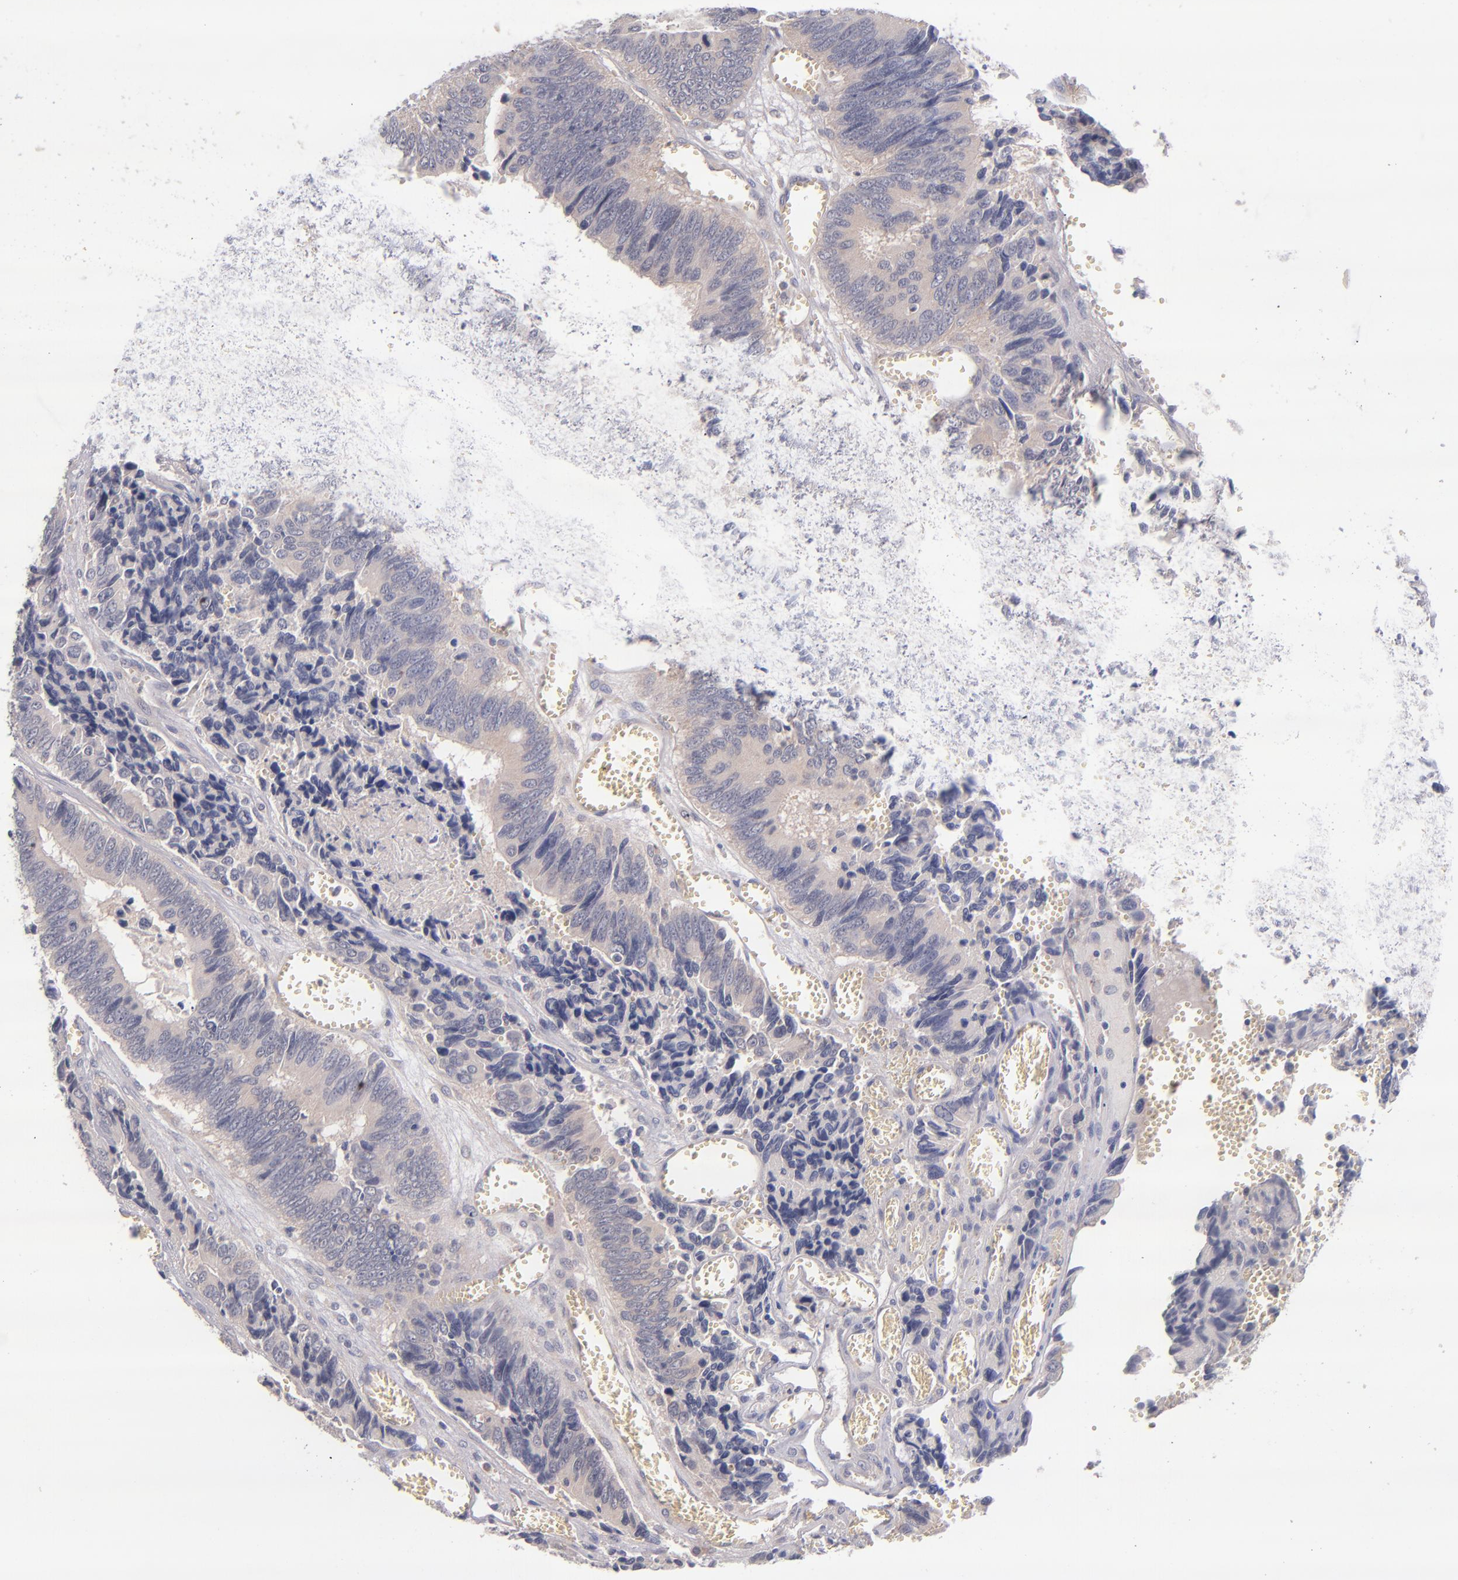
{"staining": {"intensity": "weak", "quantity": "25%-75%", "location": "cytoplasmic/membranous"}, "tissue": "colorectal cancer", "cell_type": "Tumor cells", "image_type": "cancer", "snomed": [{"axis": "morphology", "description": "Adenocarcinoma, NOS"}, {"axis": "topography", "description": "Colon"}], "caption": "A brown stain highlights weak cytoplasmic/membranous expression of a protein in colorectal cancer (adenocarcinoma) tumor cells.", "gene": "TSC2", "patient": {"sex": "male", "age": 72}}